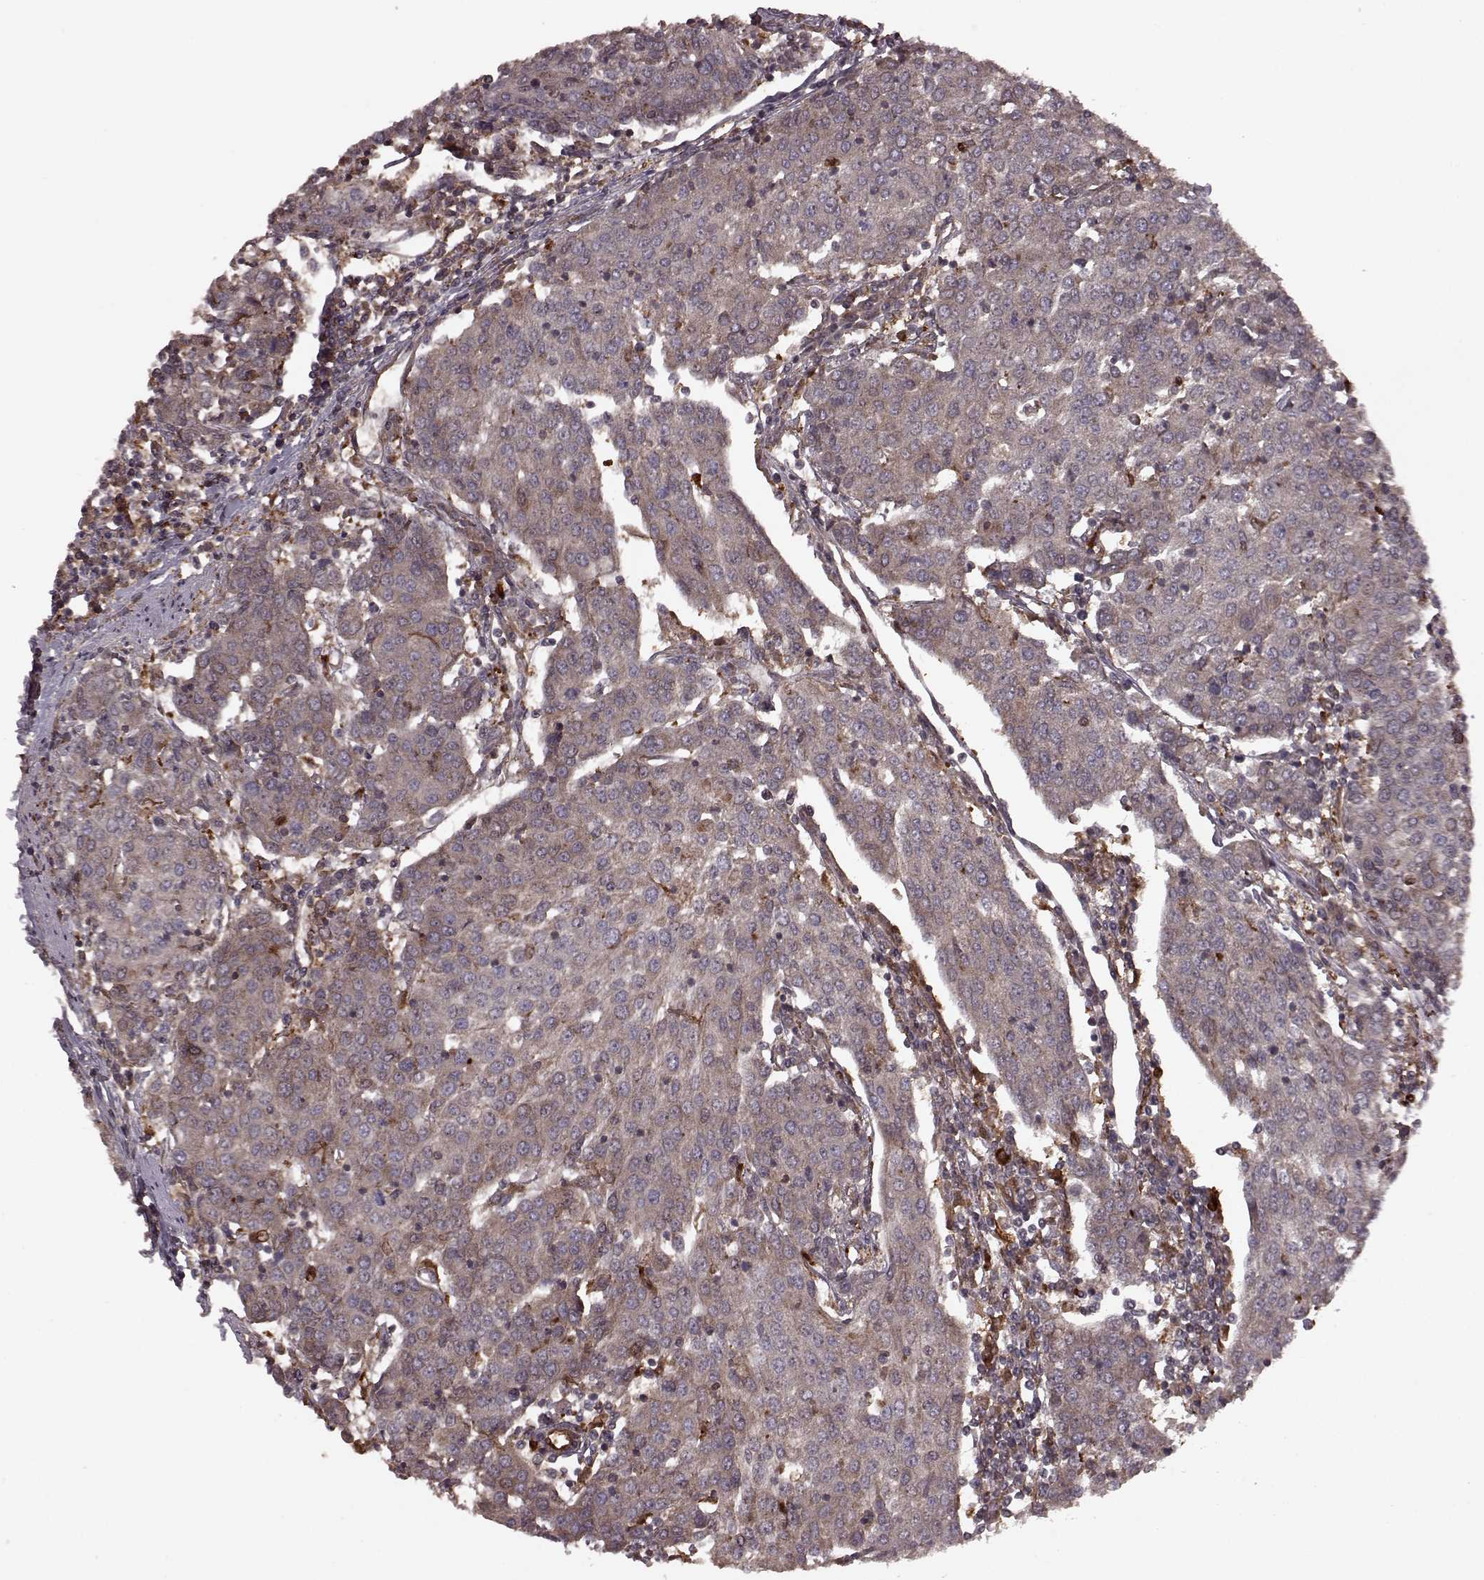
{"staining": {"intensity": "weak", "quantity": ">75%", "location": "cytoplasmic/membranous"}, "tissue": "urothelial cancer", "cell_type": "Tumor cells", "image_type": "cancer", "snomed": [{"axis": "morphology", "description": "Urothelial carcinoma, High grade"}, {"axis": "topography", "description": "Urinary bladder"}], "caption": "The photomicrograph displays immunohistochemical staining of urothelial cancer. There is weak cytoplasmic/membranous expression is appreciated in about >75% of tumor cells. The protein is shown in brown color, while the nuclei are stained blue.", "gene": "AGPAT1", "patient": {"sex": "female", "age": 85}}